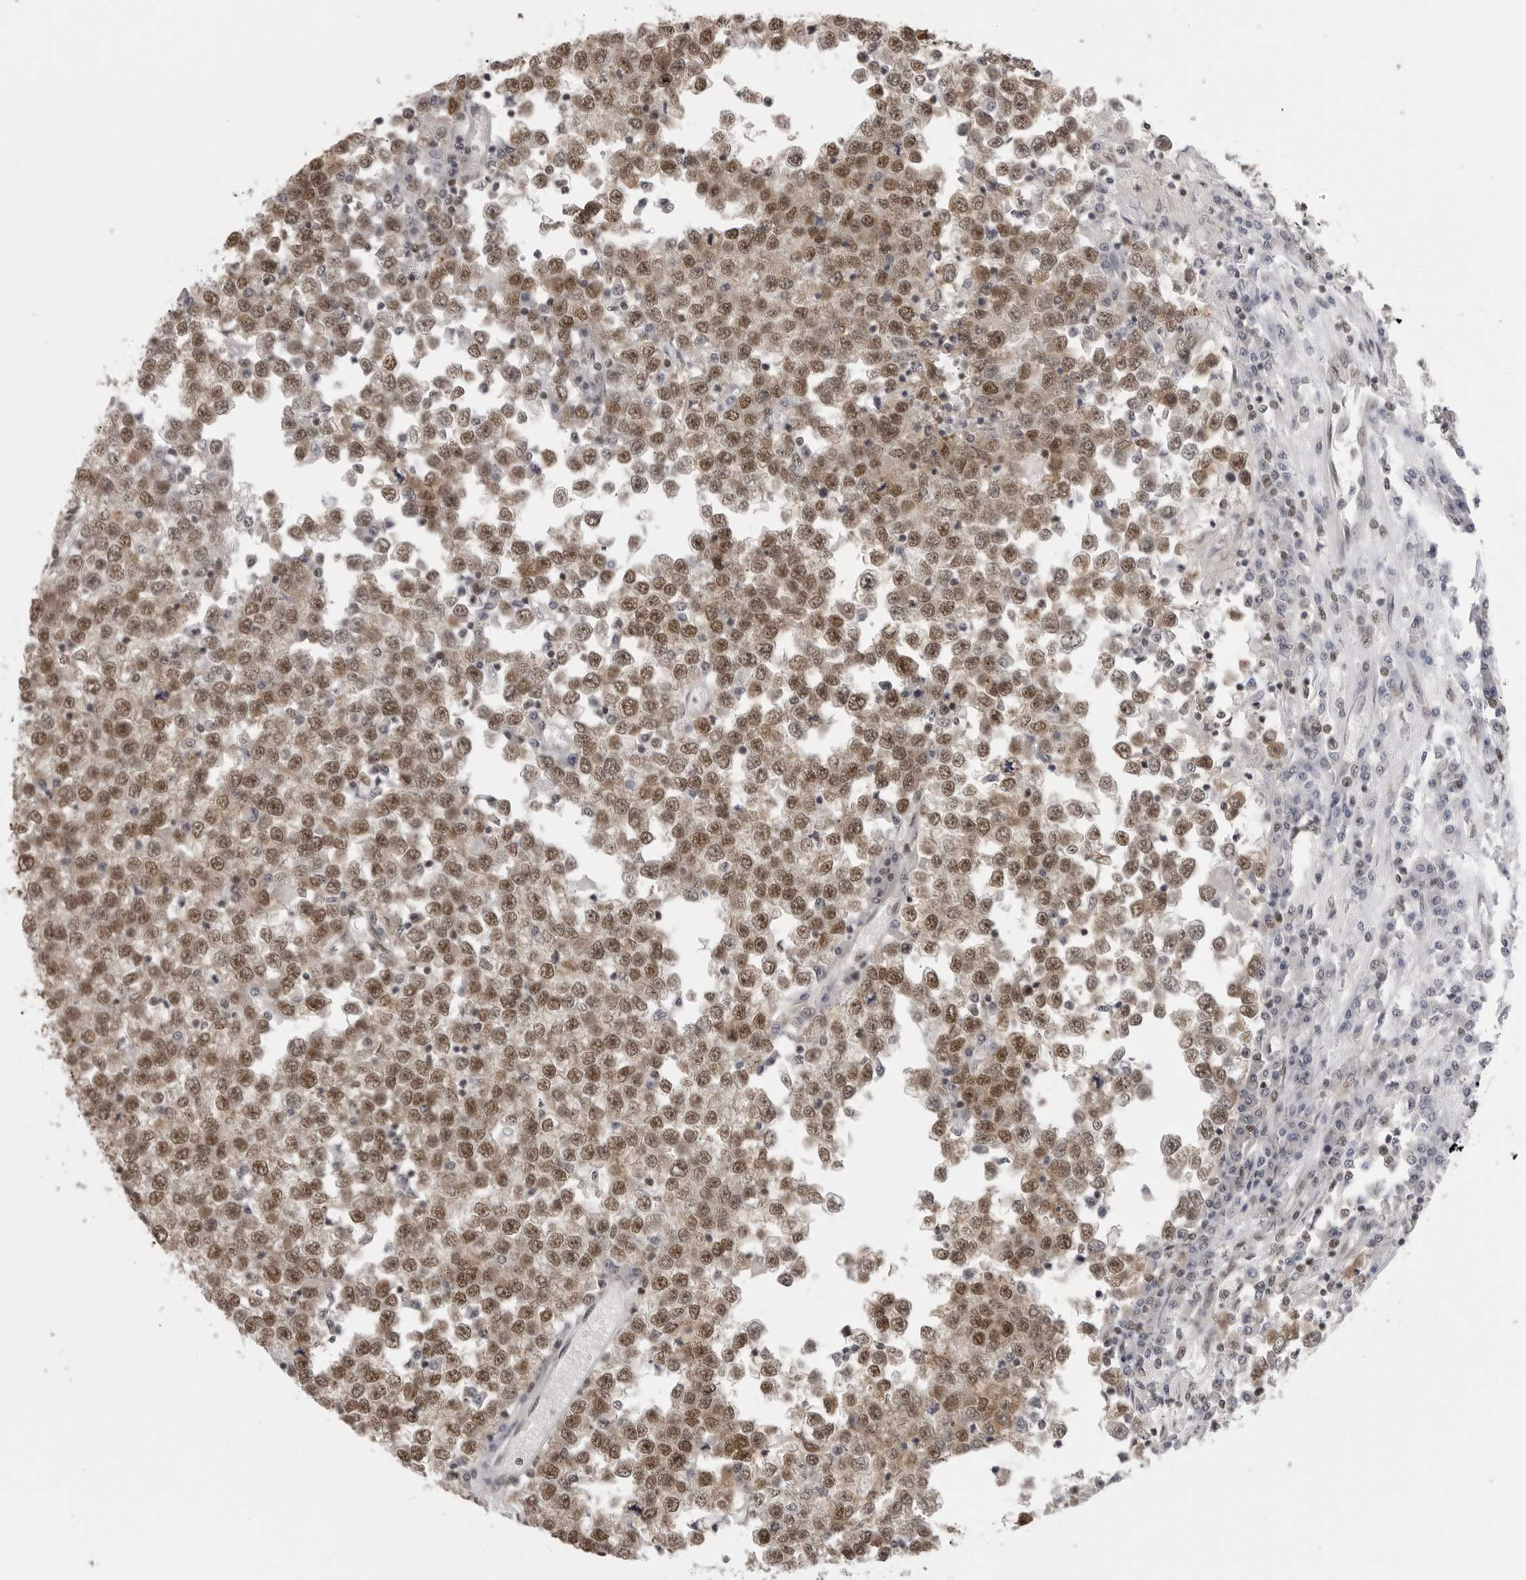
{"staining": {"intensity": "moderate", "quantity": ">75%", "location": "cytoplasmic/membranous,nuclear"}, "tissue": "testis cancer", "cell_type": "Tumor cells", "image_type": "cancer", "snomed": [{"axis": "morphology", "description": "Seminoma, NOS"}, {"axis": "topography", "description": "Testis"}], "caption": "Immunohistochemistry (DAB (3,3'-diaminobenzidine)) staining of seminoma (testis) exhibits moderate cytoplasmic/membranous and nuclear protein expression in about >75% of tumor cells.", "gene": "RPA2", "patient": {"sex": "male", "age": 65}}